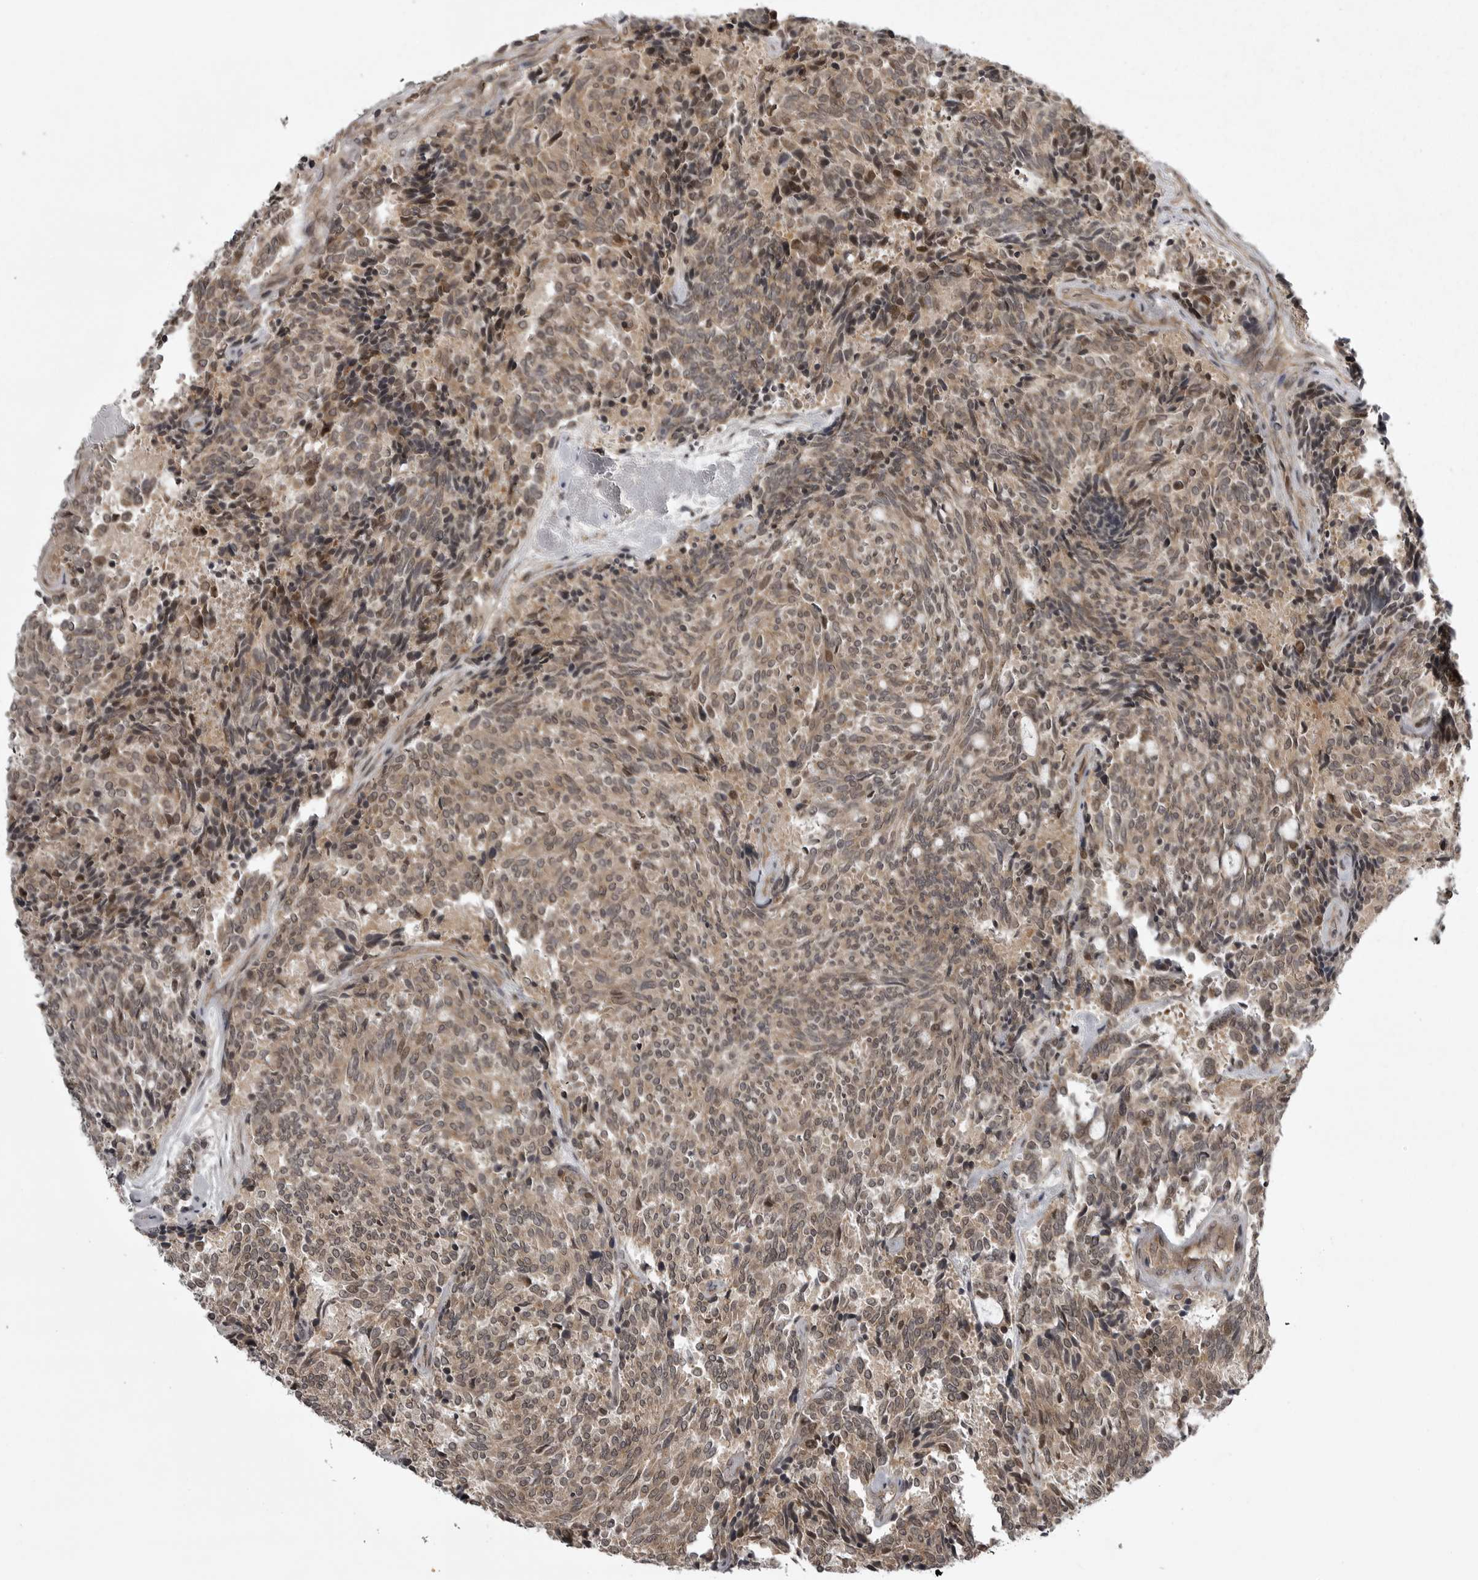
{"staining": {"intensity": "moderate", "quantity": ">75%", "location": "cytoplasmic/membranous,nuclear"}, "tissue": "carcinoid", "cell_type": "Tumor cells", "image_type": "cancer", "snomed": [{"axis": "morphology", "description": "Carcinoid, malignant, NOS"}, {"axis": "topography", "description": "Pancreas"}], "caption": "IHC of human malignant carcinoid exhibits medium levels of moderate cytoplasmic/membranous and nuclear staining in approximately >75% of tumor cells.", "gene": "SNX16", "patient": {"sex": "female", "age": 54}}